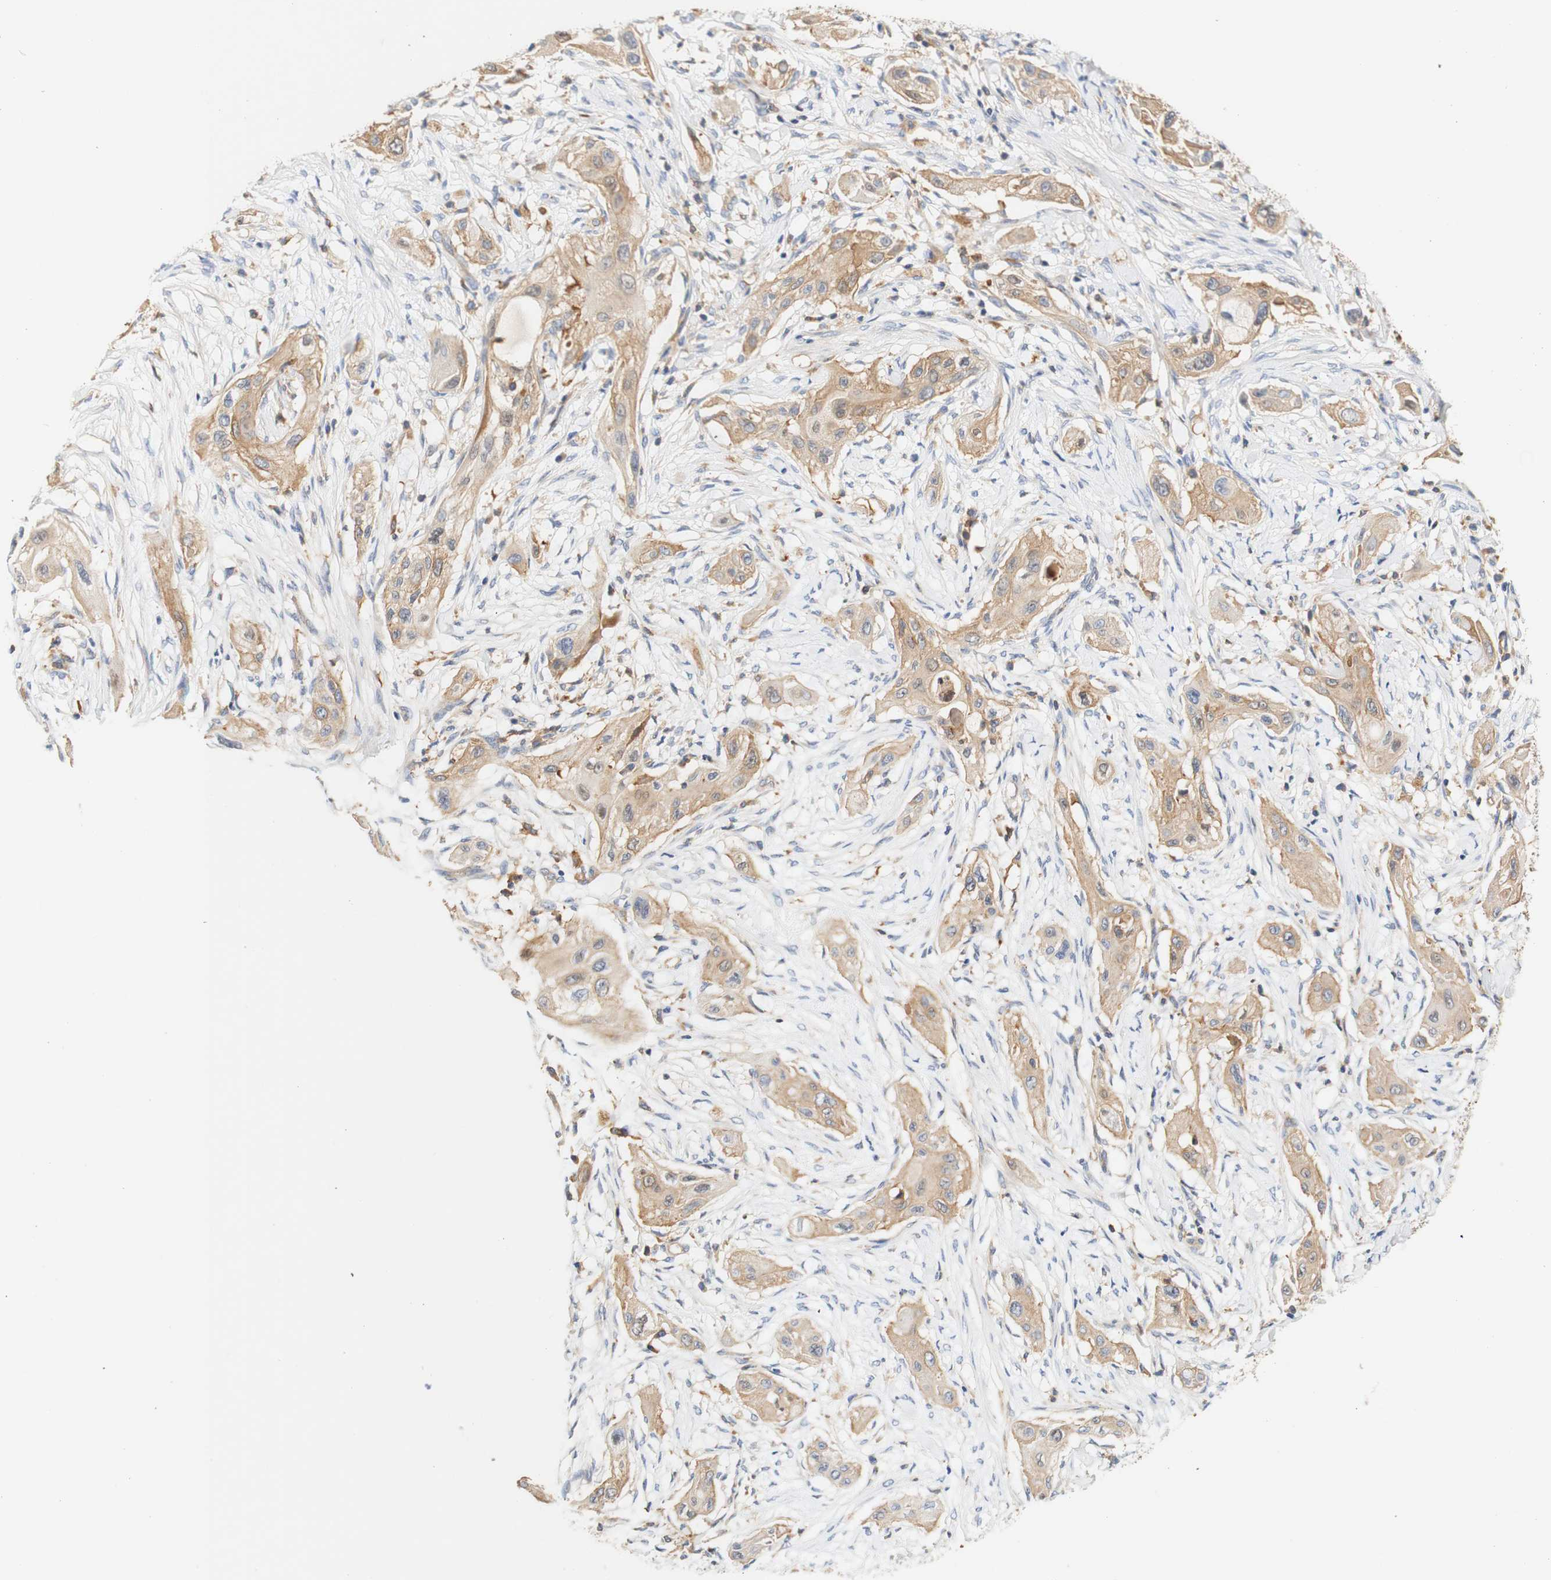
{"staining": {"intensity": "weak", "quantity": ">75%", "location": "cytoplasmic/membranous"}, "tissue": "lung cancer", "cell_type": "Tumor cells", "image_type": "cancer", "snomed": [{"axis": "morphology", "description": "Squamous cell carcinoma, NOS"}, {"axis": "topography", "description": "Lung"}], "caption": "The immunohistochemical stain labels weak cytoplasmic/membranous staining in tumor cells of lung squamous cell carcinoma tissue. The protein of interest is shown in brown color, while the nuclei are stained blue.", "gene": "PCDH7", "patient": {"sex": "female", "age": 47}}